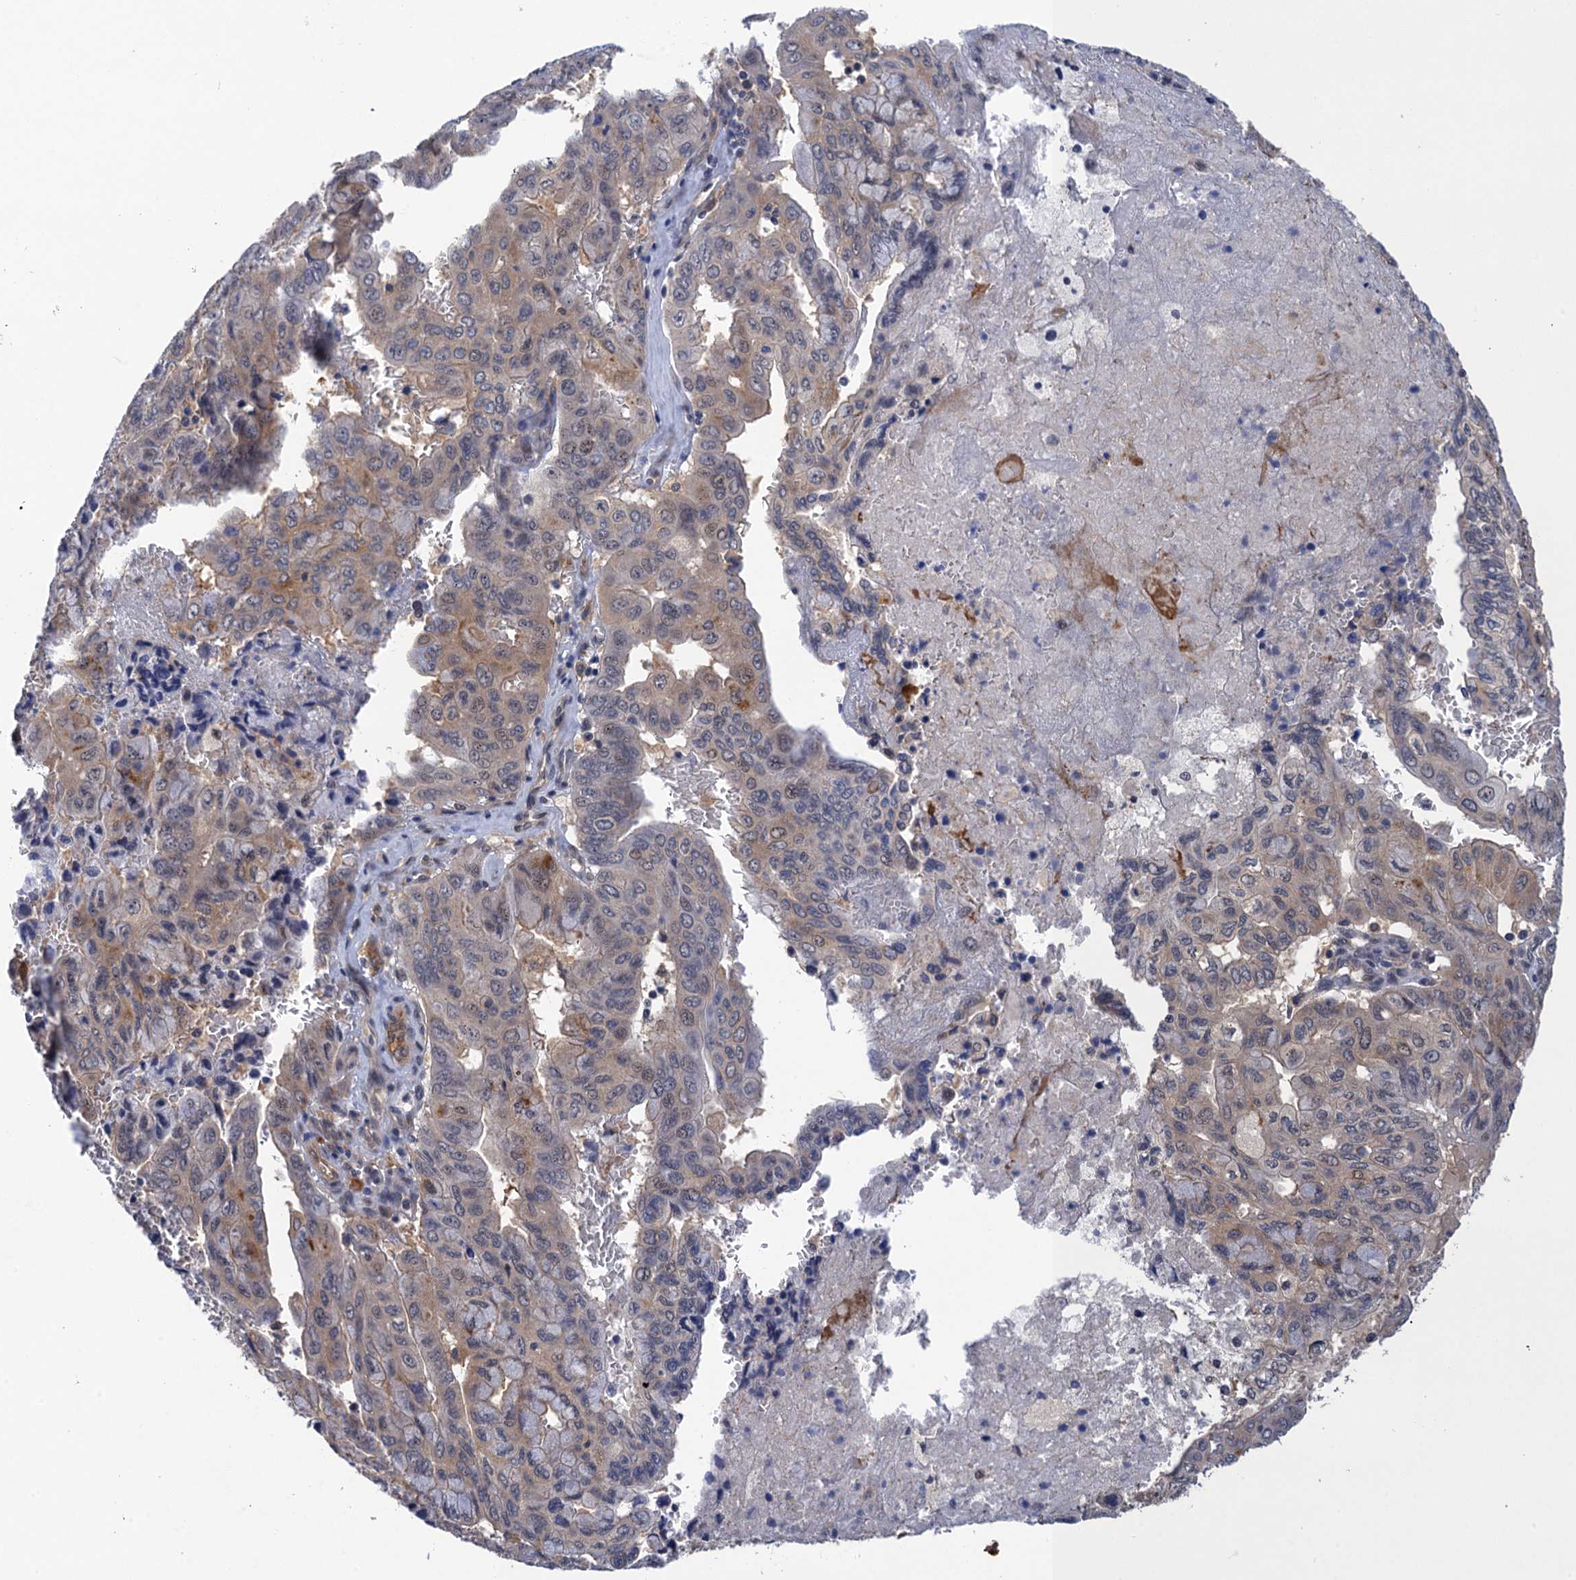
{"staining": {"intensity": "weak", "quantity": "<25%", "location": "cytoplasmic/membranous"}, "tissue": "pancreatic cancer", "cell_type": "Tumor cells", "image_type": "cancer", "snomed": [{"axis": "morphology", "description": "Adenocarcinoma, NOS"}, {"axis": "topography", "description": "Pancreas"}], "caption": "An image of pancreatic cancer stained for a protein reveals no brown staining in tumor cells.", "gene": "NEK8", "patient": {"sex": "male", "age": 51}}